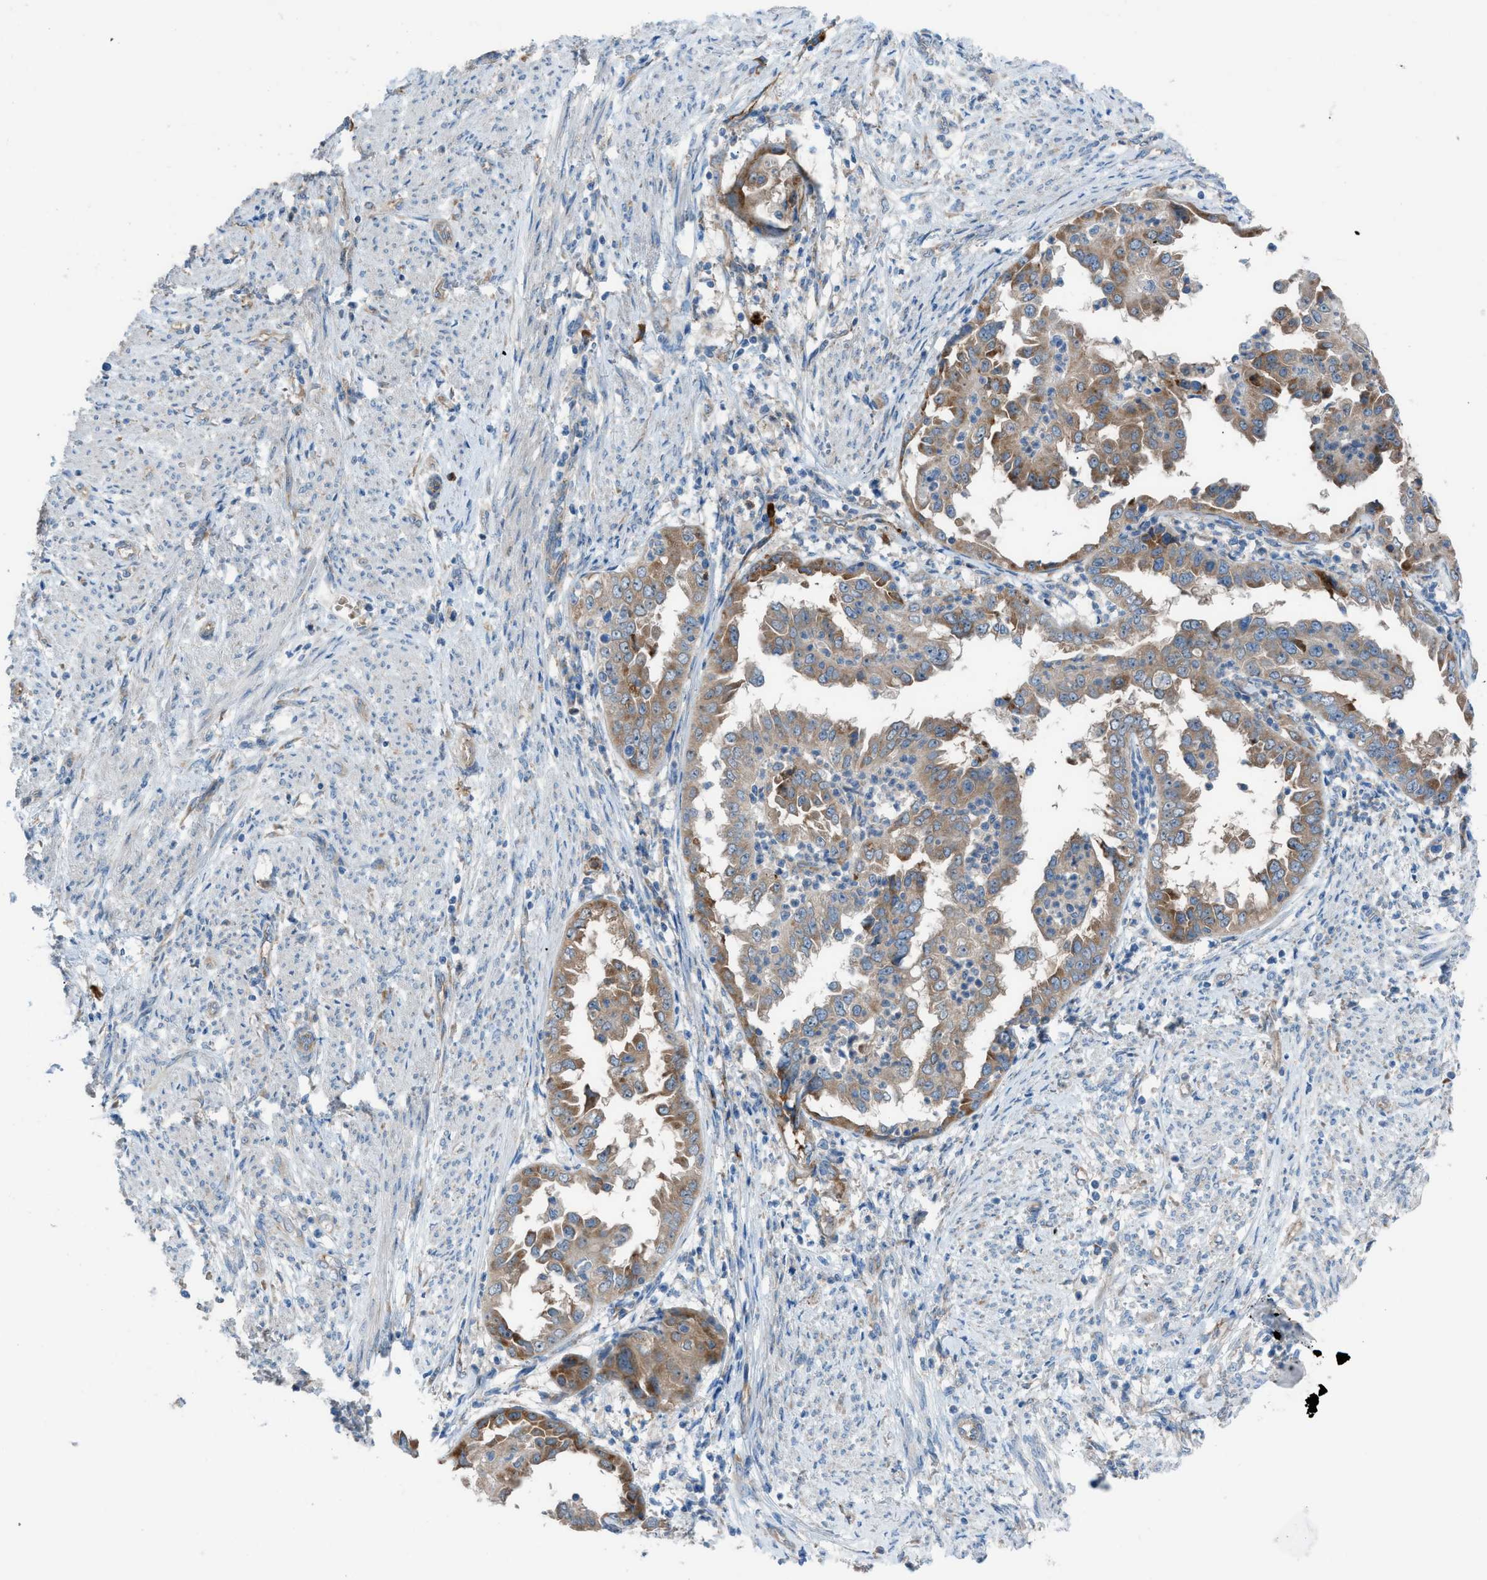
{"staining": {"intensity": "moderate", "quantity": ">75%", "location": "cytoplasmic/membranous"}, "tissue": "endometrial cancer", "cell_type": "Tumor cells", "image_type": "cancer", "snomed": [{"axis": "morphology", "description": "Adenocarcinoma, NOS"}, {"axis": "topography", "description": "Endometrium"}], "caption": "Tumor cells display moderate cytoplasmic/membranous positivity in approximately >75% of cells in adenocarcinoma (endometrial). (IHC, brightfield microscopy, high magnification).", "gene": "HEG1", "patient": {"sex": "female", "age": 85}}